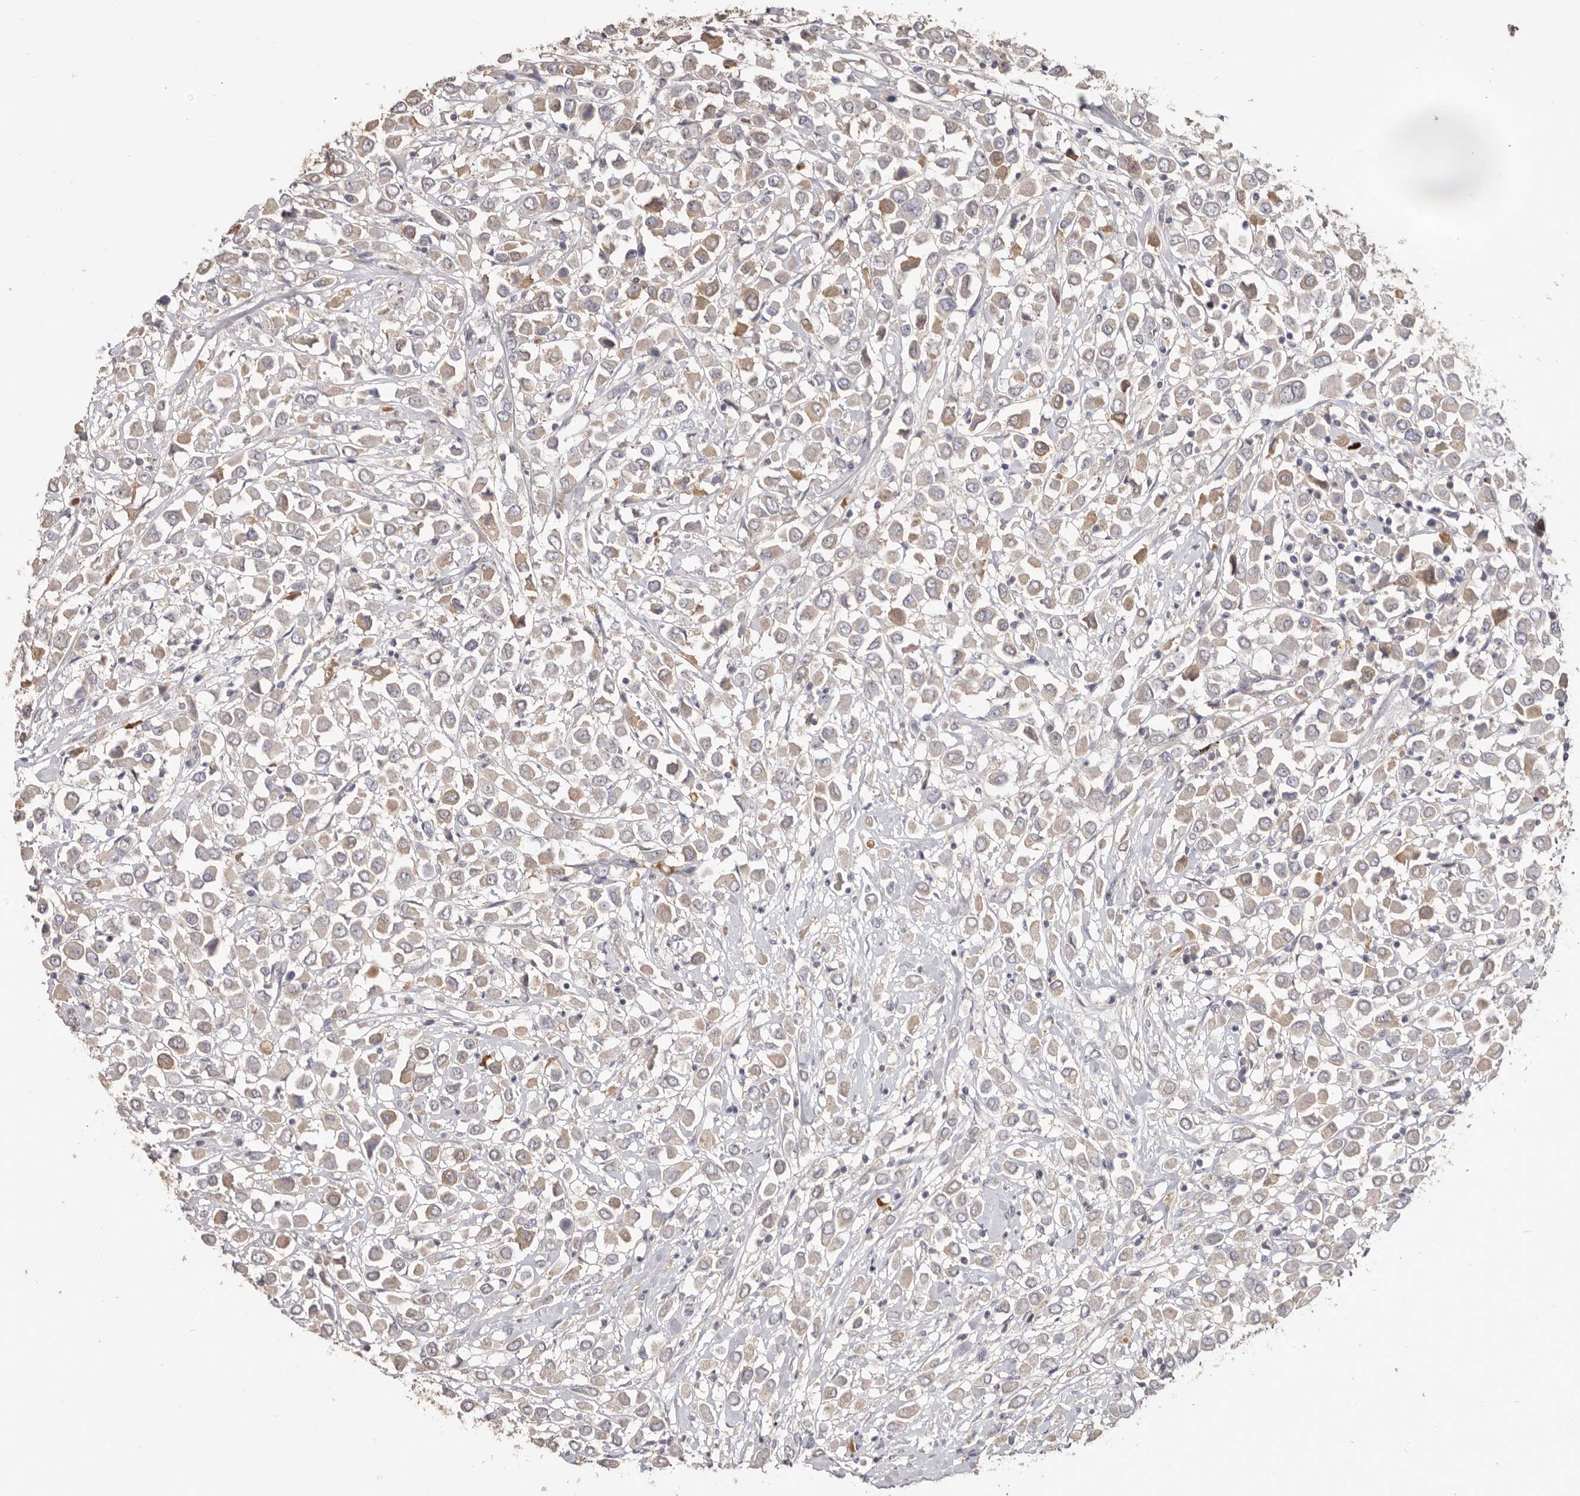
{"staining": {"intensity": "weak", "quantity": "25%-75%", "location": "cytoplasmic/membranous"}, "tissue": "breast cancer", "cell_type": "Tumor cells", "image_type": "cancer", "snomed": [{"axis": "morphology", "description": "Duct carcinoma"}, {"axis": "topography", "description": "Breast"}], "caption": "Tumor cells show low levels of weak cytoplasmic/membranous staining in approximately 25%-75% of cells in human breast infiltrating ductal carcinoma.", "gene": "HCAR2", "patient": {"sex": "female", "age": 61}}